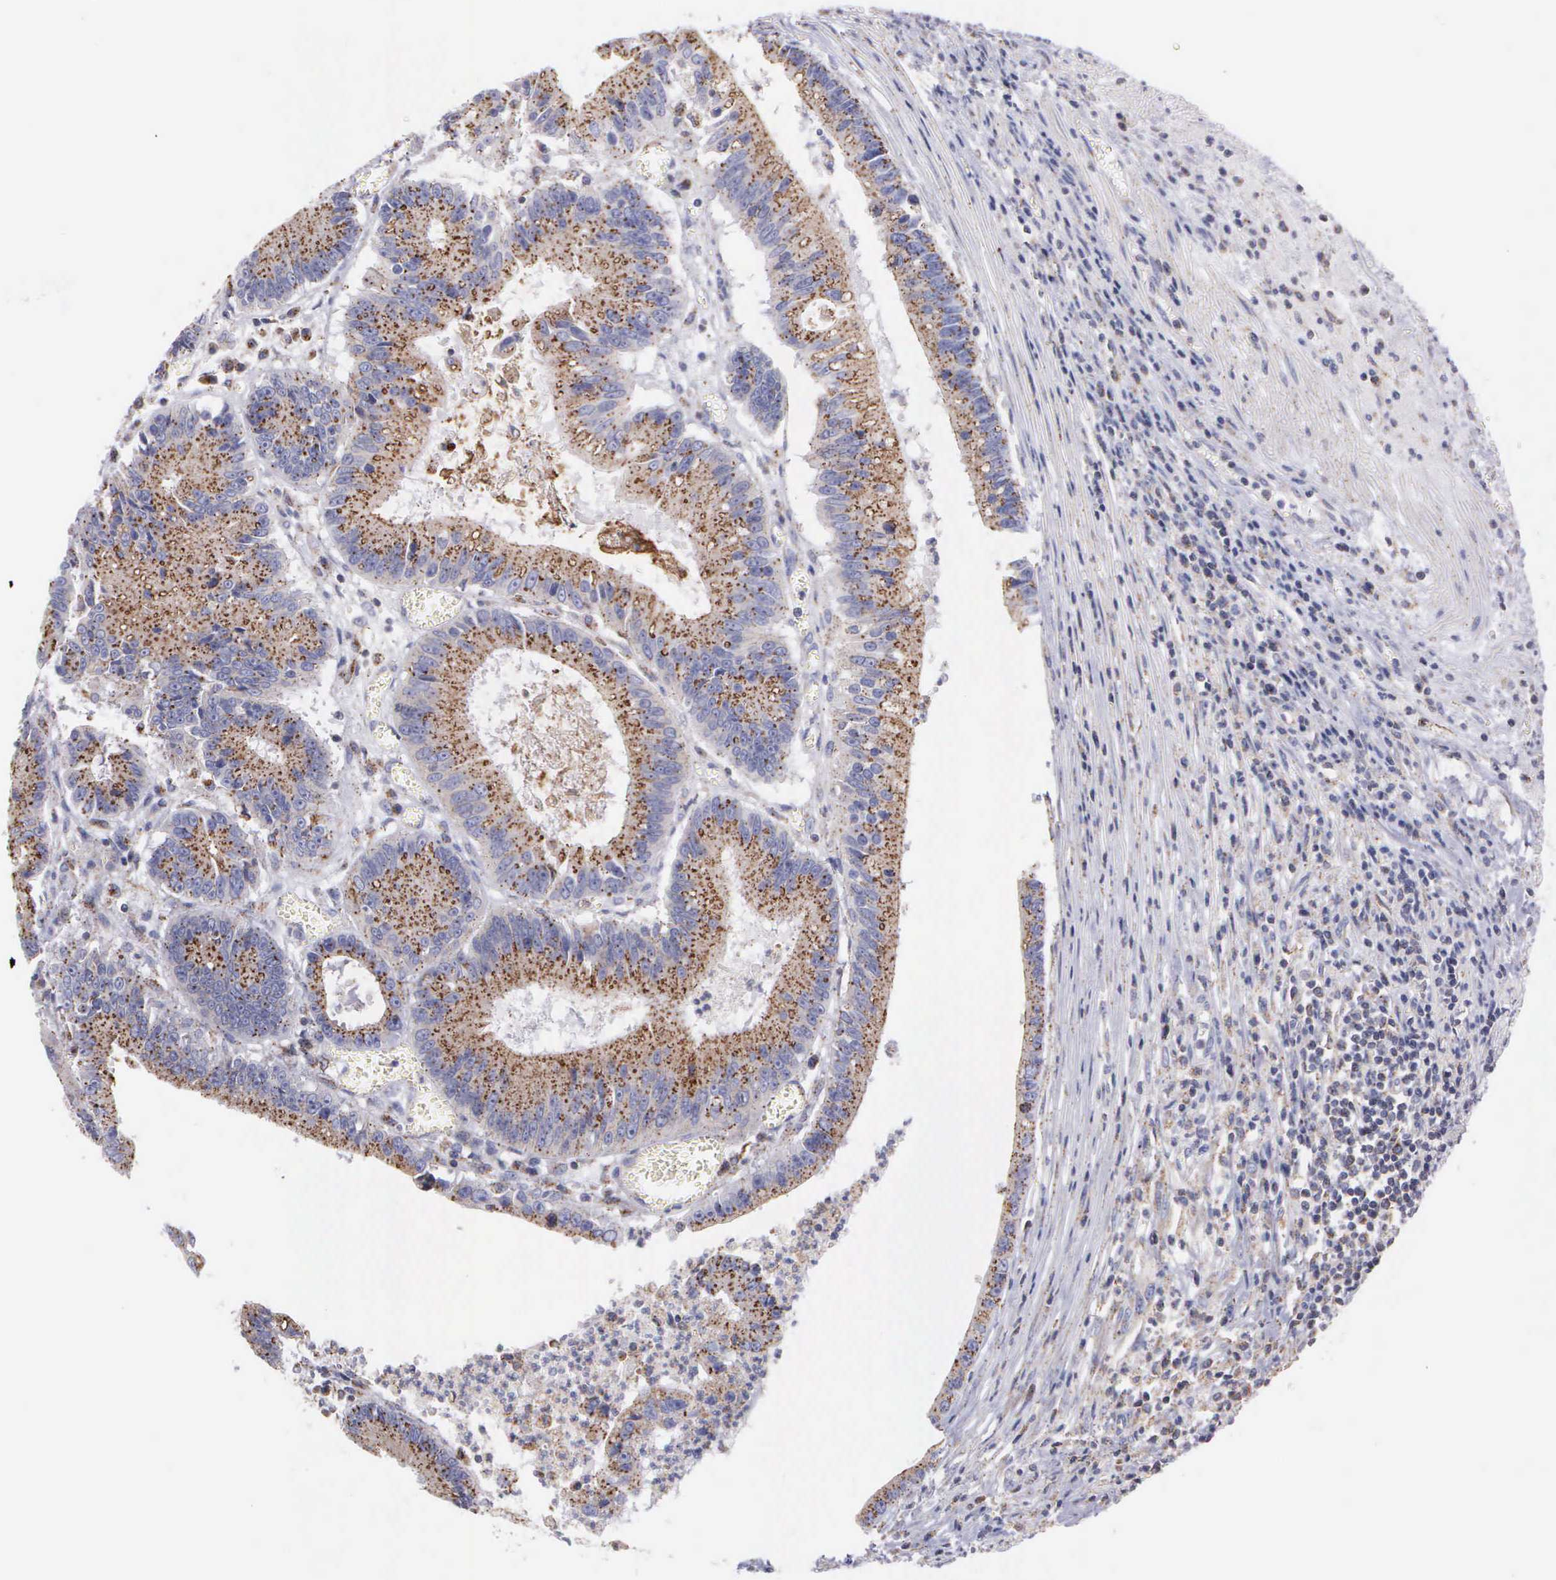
{"staining": {"intensity": "moderate", "quantity": "25%-75%", "location": "cytoplasmic/membranous"}, "tissue": "colorectal cancer", "cell_type": "Tumor cells", "image_type": "cancer", "snomed": [{"axis": "morphology", "description": "Adenocarcinoma, NOS"}, {"axis": "topography", "description": "Rectum"}], "caption": "DAB (3,3'-diaminobenzidine) immunohistochemical staining of human adenocarcinoma (colorectal) displays moderate cytoplasmic/membranous protein expression in approximately 25%-75% of tumor cells. (IHC, brightfield microscopy, high magnification).", "gene": "MIA2", "patient": {"sex": "female", "age": 81}}